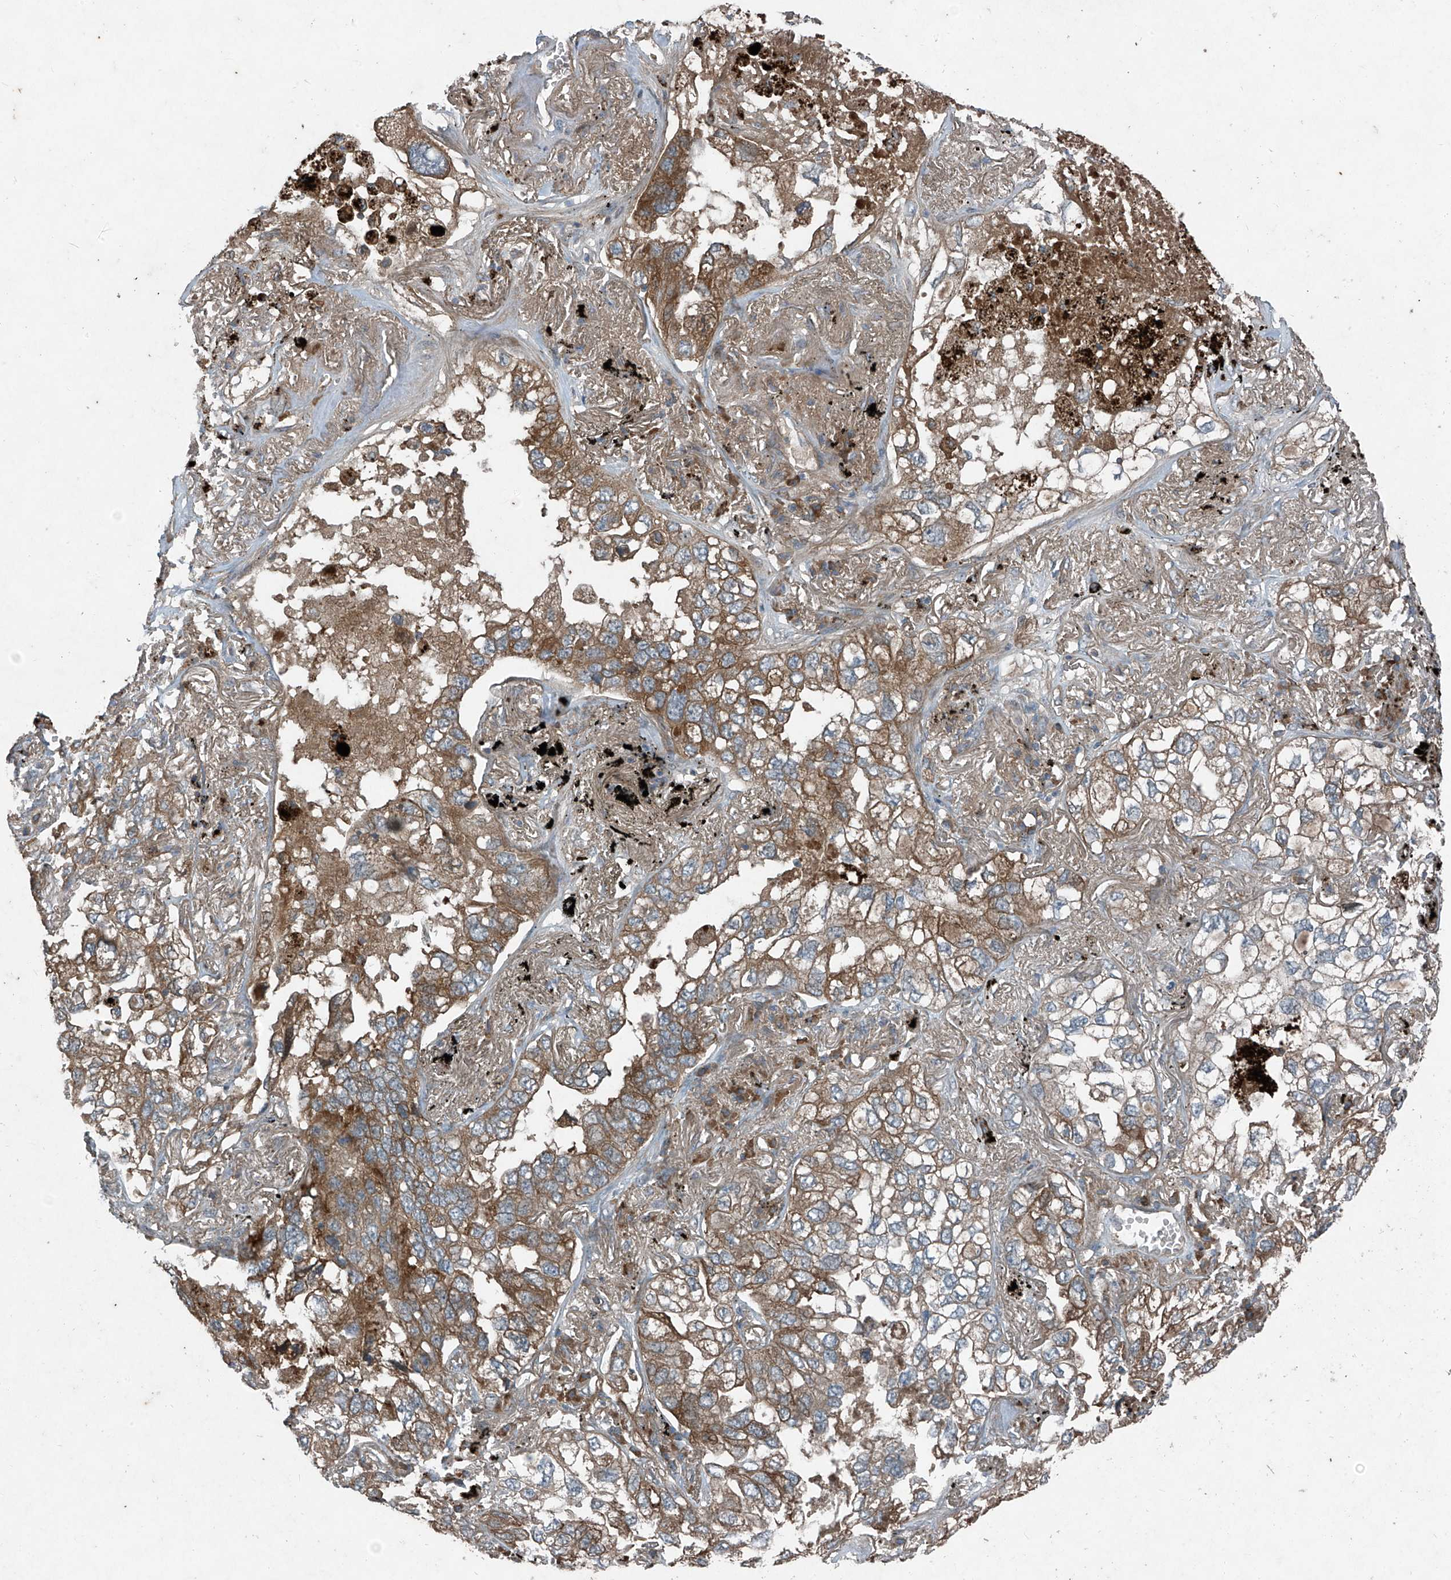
{"staining": {"intensity": "moderate", "quantity": ">75%", "location": "cytoplasmic/membranous"}, "tissue": "lung cancer", "cell_type": "Tumor cells", "image_type": "cancer", "snomed": [{"axis": "morphology", "description": "Adenocarcinoma, NOS"}, {"axis": "topography", "description": "Lung"}], "caption": "Tumor cells reveal medium levels of moderate cytoplasmic/membranous expression in approximately >75% of cells in human lung cancer (adenocarcinoma).", "gene": "FOXRED2", "patient": {"sex": "male", "age": 65}}